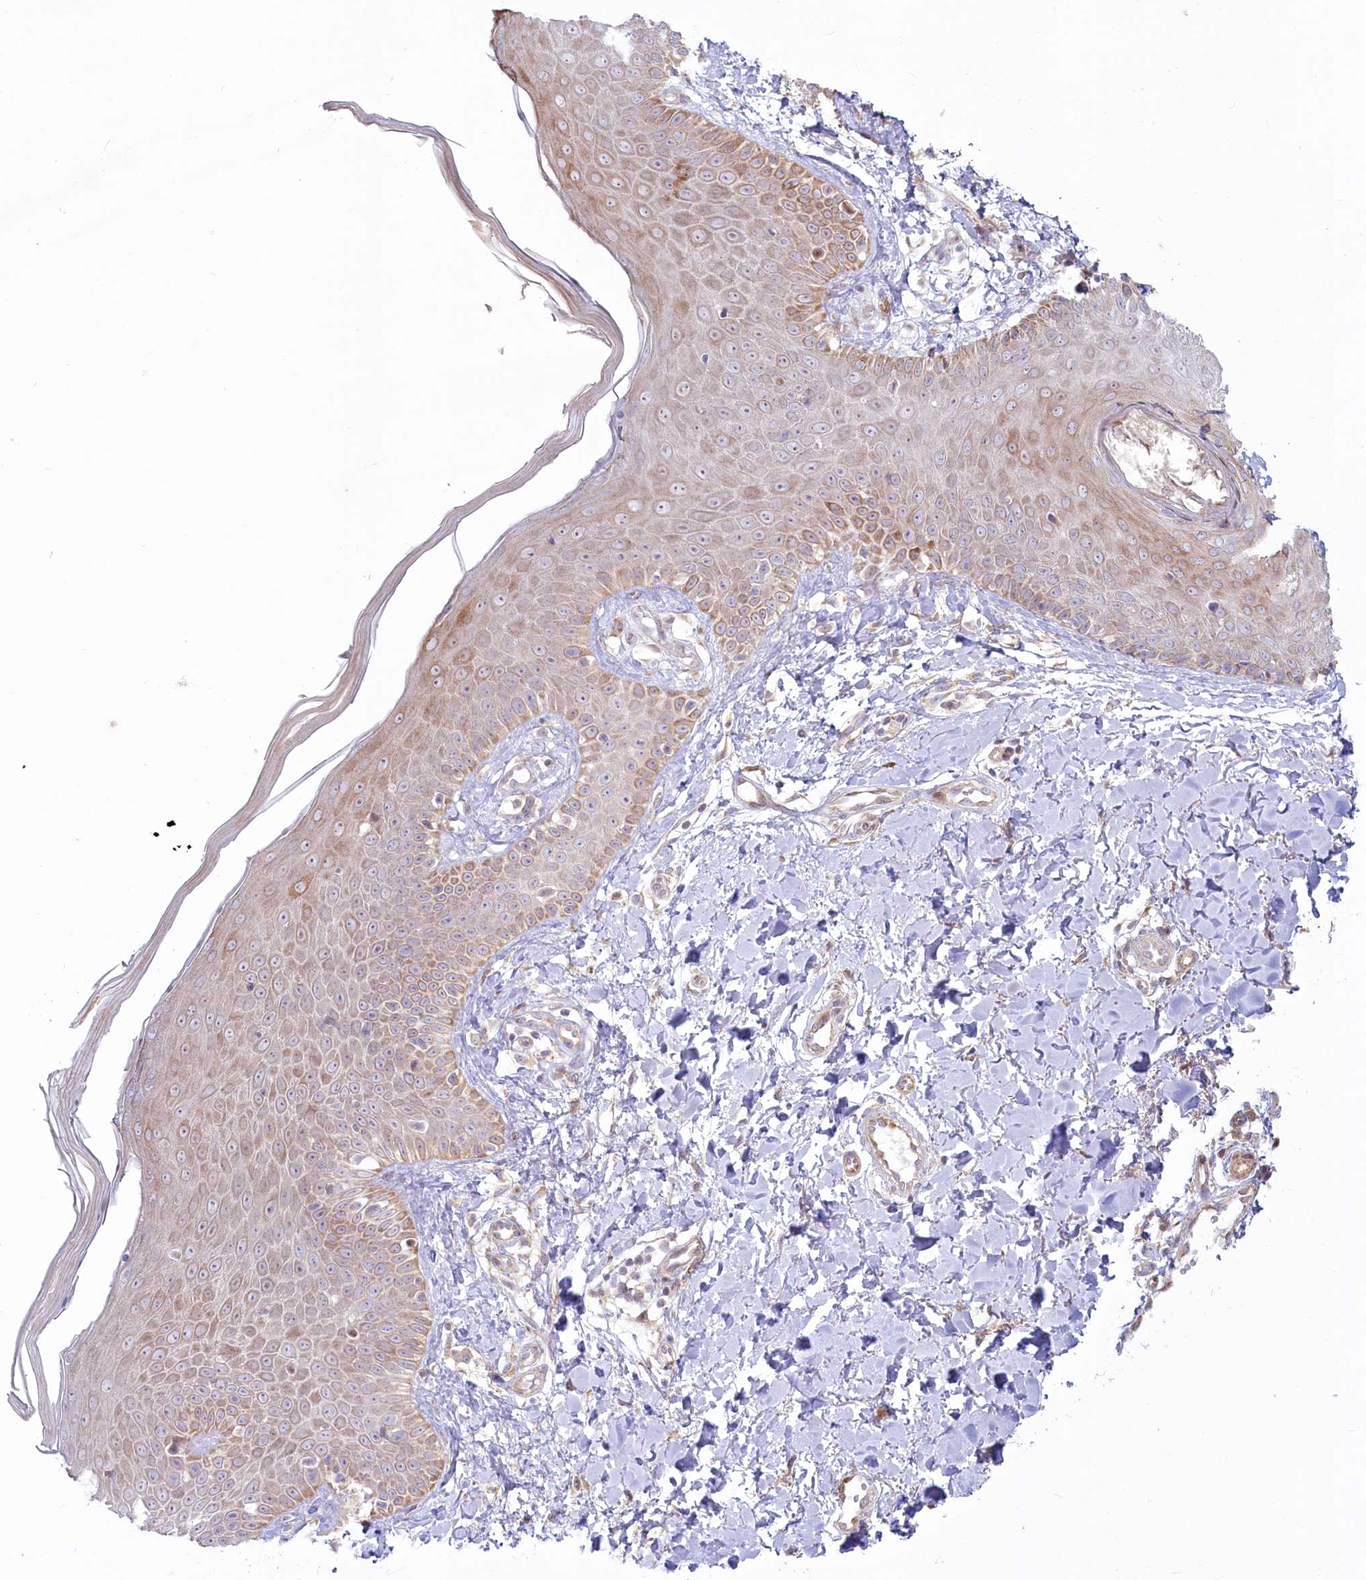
{"staining": {"intensity": "moderate", "quantity": ">75%", "location": "cytoplasmic/membranous"}, "tissue": "skin", "cell_type": "Fibroblasts", "image_type": "normal", "snomed": [{"axis": "morphology", "description": "Normal tissue, NOS"}, {"axis": "topography", "description": "Skin"}], "caption": "A micrograph of human skin stained for a protein exhibits moderate cytoplasmic/membranous brown staining in fibroblasts. (DAB (3,3'-diaminobenzidine) = brown stain, brightfield microscopy at high magnification).", "gene": "MTG1", "patient": {"sex": "male", "age": 52}}